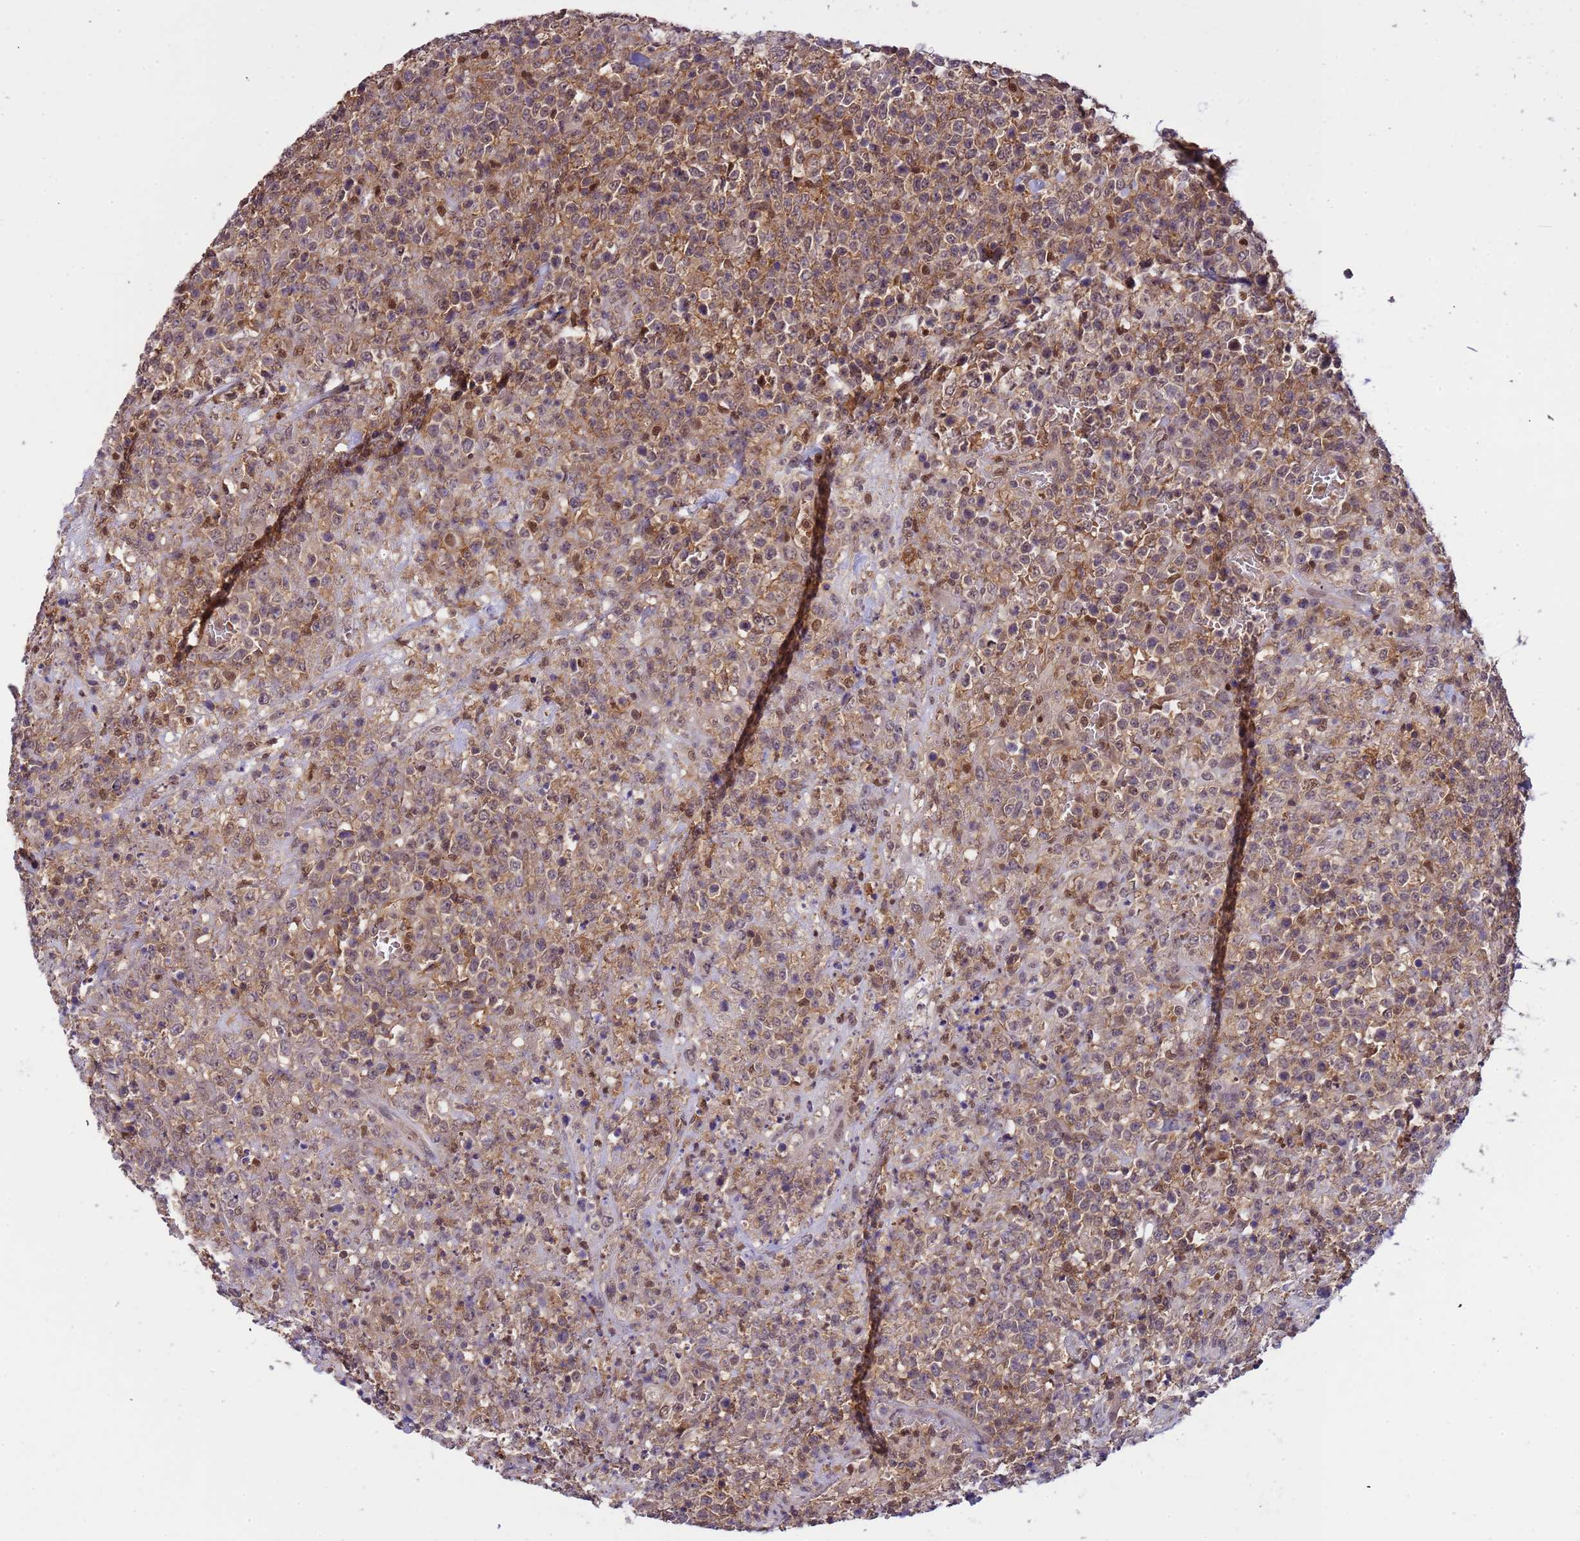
{"staining": {"intensity": "weak", "quantity": ">75%", "location": "cytoplasmic/membranous"}, "tissue": "lymphoma", "cell_type": "Tumor cells", "image_type": "cancer", "snomed": [{"axis": "morphology", "description": "Malignant lymphoma, non-Hodgkin's type, High grade"}, {"axis": "topography", "description": "Colon"}], "caption": "A micrograph of human malignant lymphoma, non-Hodgkin's type (high-grade) stained for a protein shows weak cytoplasmic/membranous brown staining in tumor cells. (DAB (3,3'-diaminobenzidine) IHC with brightfield microscopy, high magnification).", "gene": "CD53", "patient": {"sex": "female", "age": 53}}